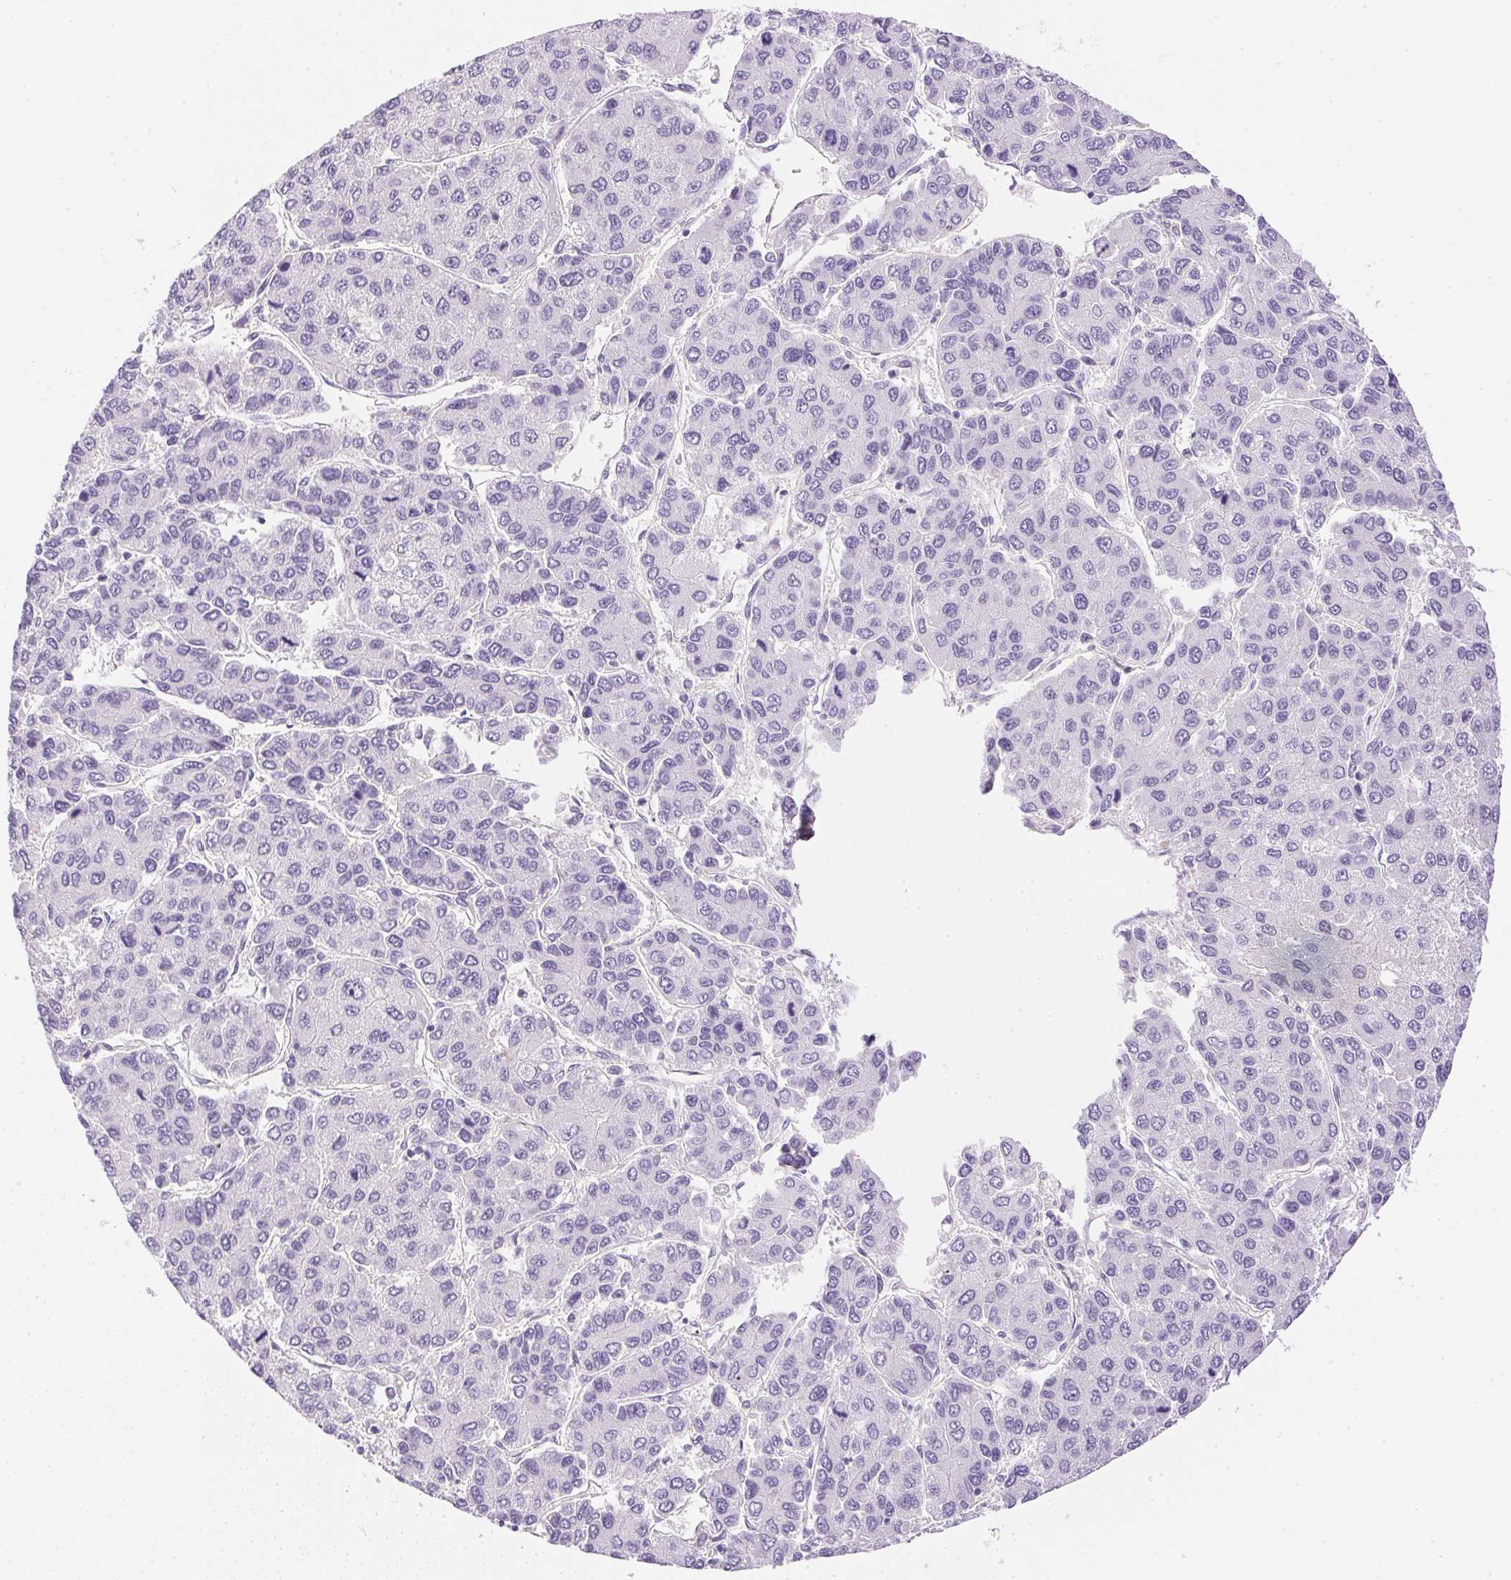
{"staining": {"intensity": "negative", "quantity": "none", "location": "none"}, "tissue": "liver cancer", "cell_type": "Tumor cells", "image_type": "cancer", "snomed": [{"axis": "morphology", "description": "Carcinoma, Hepatocellular, NOS"}, {"axis": "topography", "description": "Liver"}], "caption": "This is a micrograph of IHC staining of hepatocellular carcinoma (liver), which shows no expression in tumor cells.", "gene": "ATP6V1G3", "patient": {"sex": "female", "age": 66}}